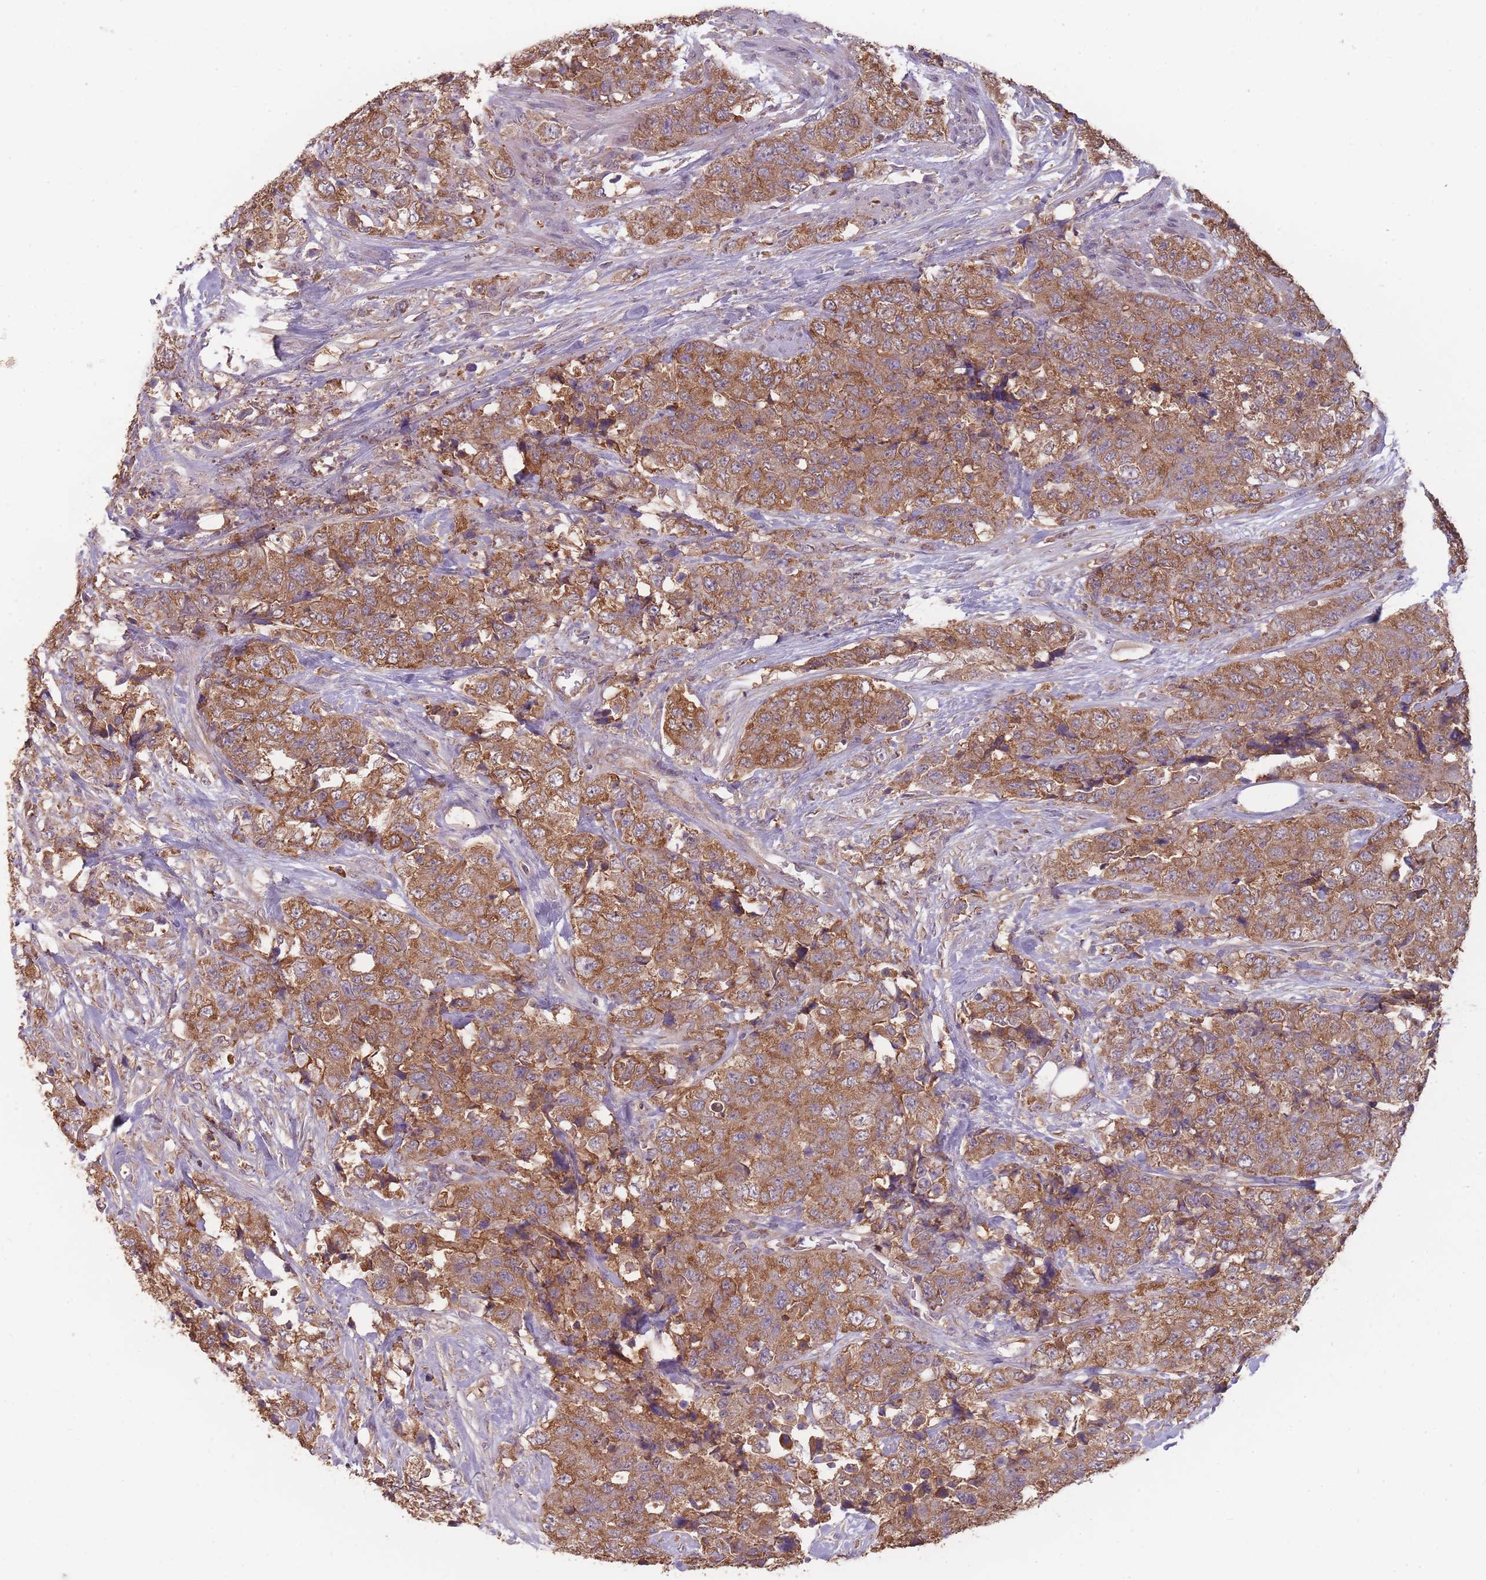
{"staining": {"intensity": "moderate", "quantity": ">75%", "location": "cytoplasmic/membranous"}, "tissue": "urothelial cancer", "cell_type": "Tumor cells", "image_type": "cancer", "snomed": [{"axis": "morphology", "description": "Urothelial carcinoma, High grade"}, {"axis": "topography", "description": "Urinary bladder"}], "caption": "Human high-grade urothelial carcinoma stained with a protein marker exhibits moderate staining in tumor cells.", "gene": "SANBR", "patient": {"sex": "female", "age": 78}}